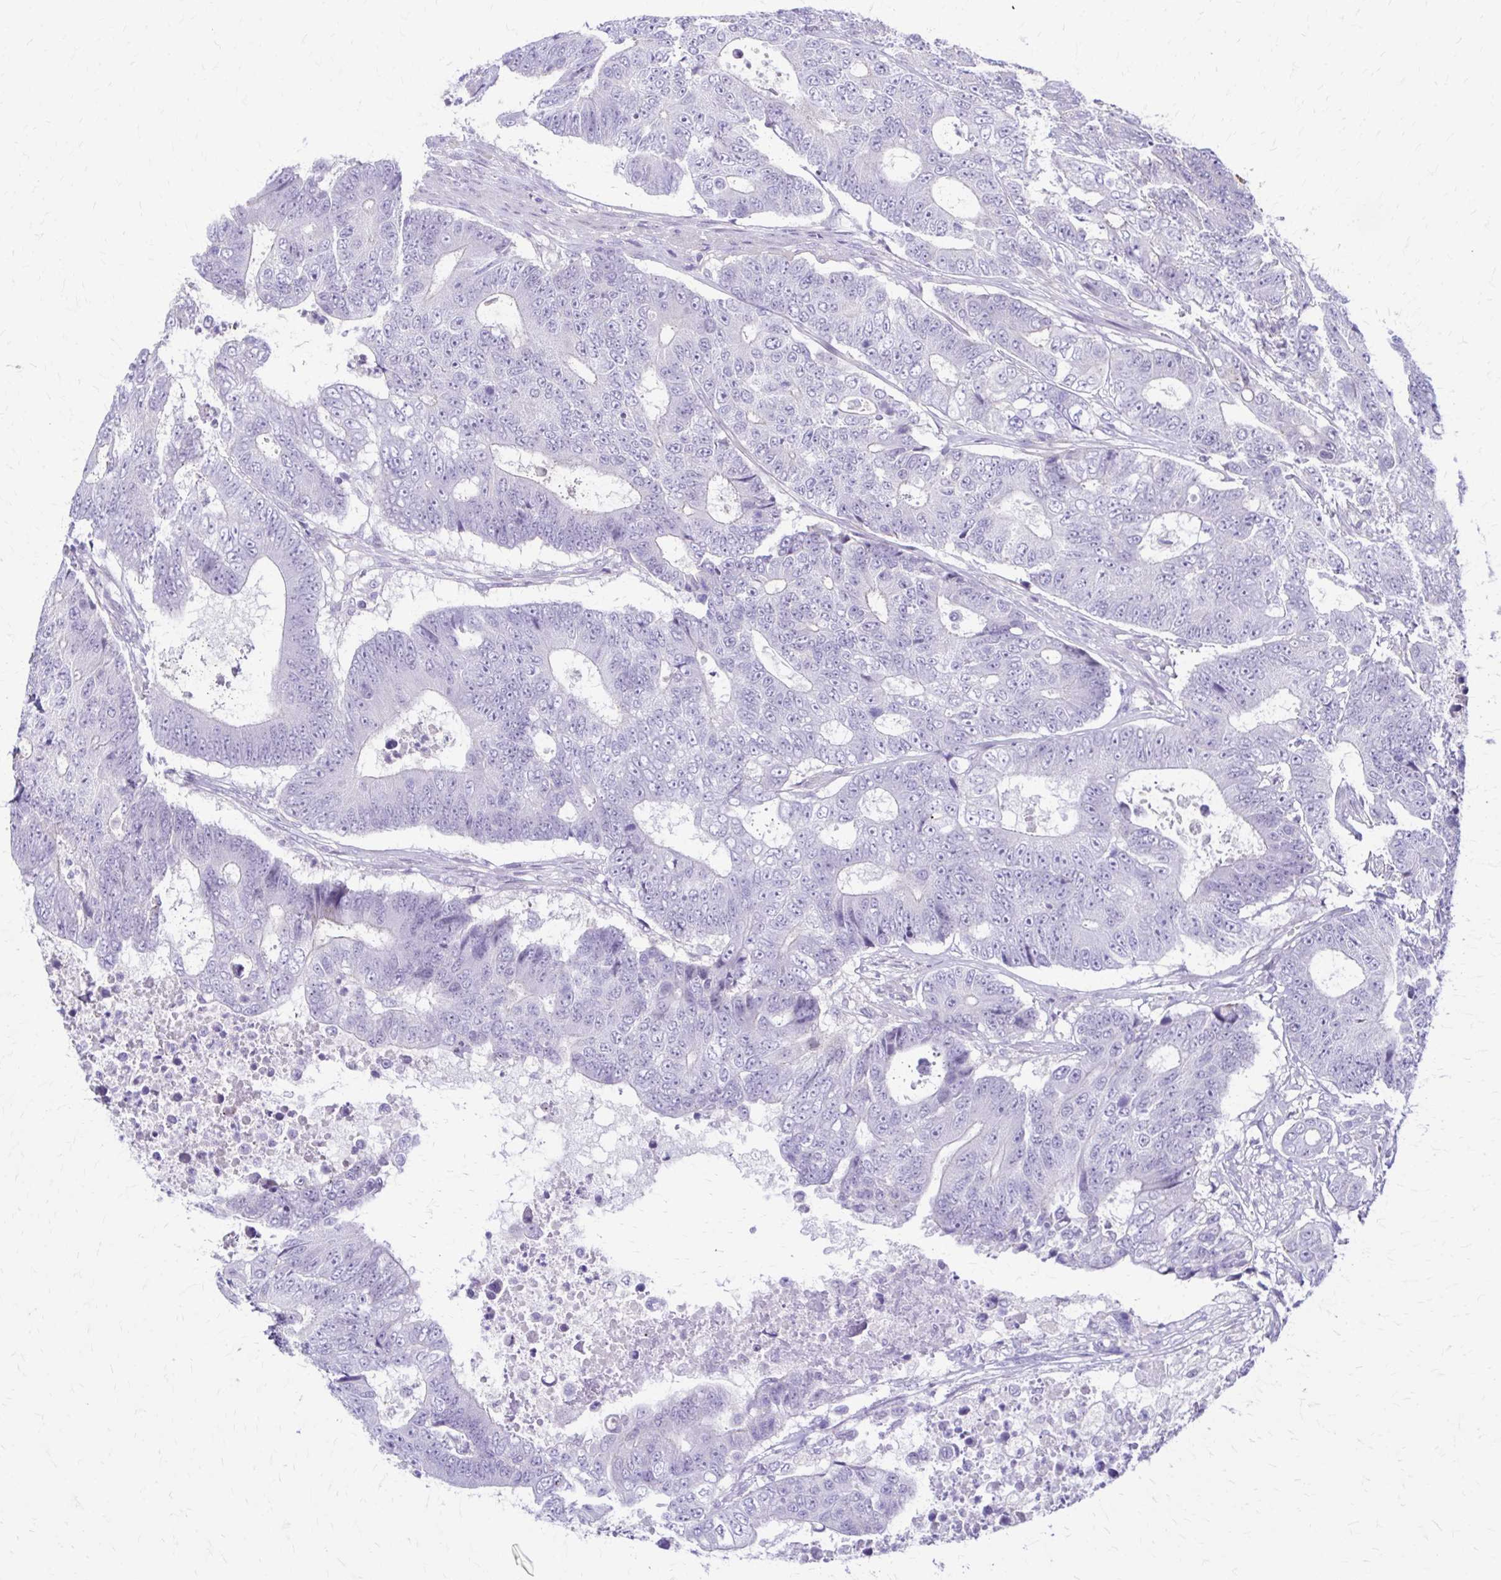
{"staining": {"intensity": "negative", "quantity": "none", "location": "none"}, "tissue": "colorectal cancer", "cell_type": "Tumor cells", "image_type": "cancer", "snomed": [{"axis": "morphology", "description": "Adenocarcinoma, NOS"}, {"axis": "topography", "description": "Colon"}], "caption": "Immunohistochemistry (IHC) histopathology image of human colorectal cancer (adenocarcinoma) stained for a protein (brown), which reveals no staining in tumor cells.", "gene": "RHOBTB2", "patient": {"sex": "female", "age": 48}}